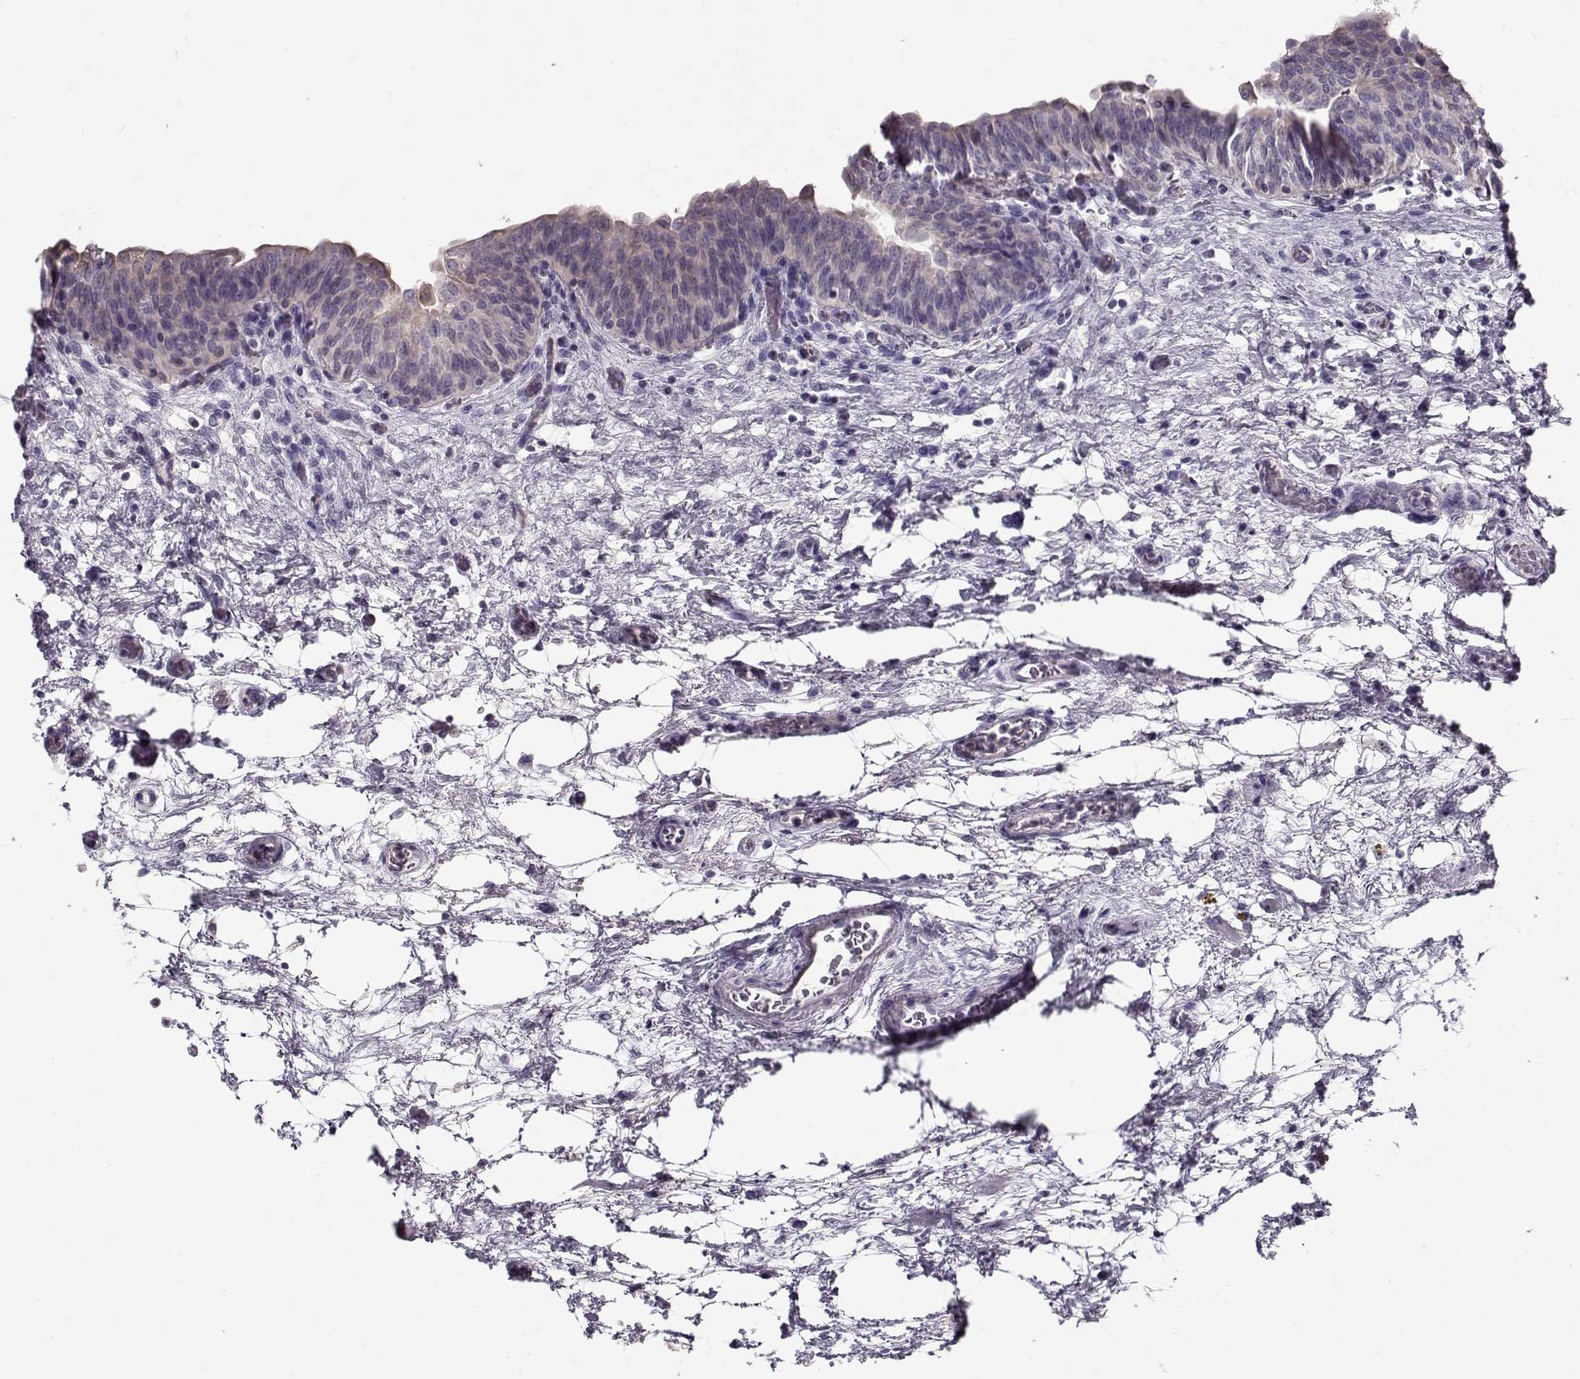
{"staining": {"intensity": "negative", "quantity": "none", "location": "none"}, "tissue": "urinary bladder", "cell_type": "Urothelial cells", "image_type": "normal", "snomed": [{"axis": "morphology", "description": "Normal tissue, NOS"}, {"axis": "topography", "description": "Urinary bladder"}], "caption": "DAB immunohistochemical staining of unremarkable urinary bladder shows no significant staining in urothelial cells. (DAB (3,3'-diaminobenzidine) immunohistochemistry visualized using brightfield microscopy, high magnification).", "gene": "CCDC136", "patient": {"sex": "male", "age": 69}}